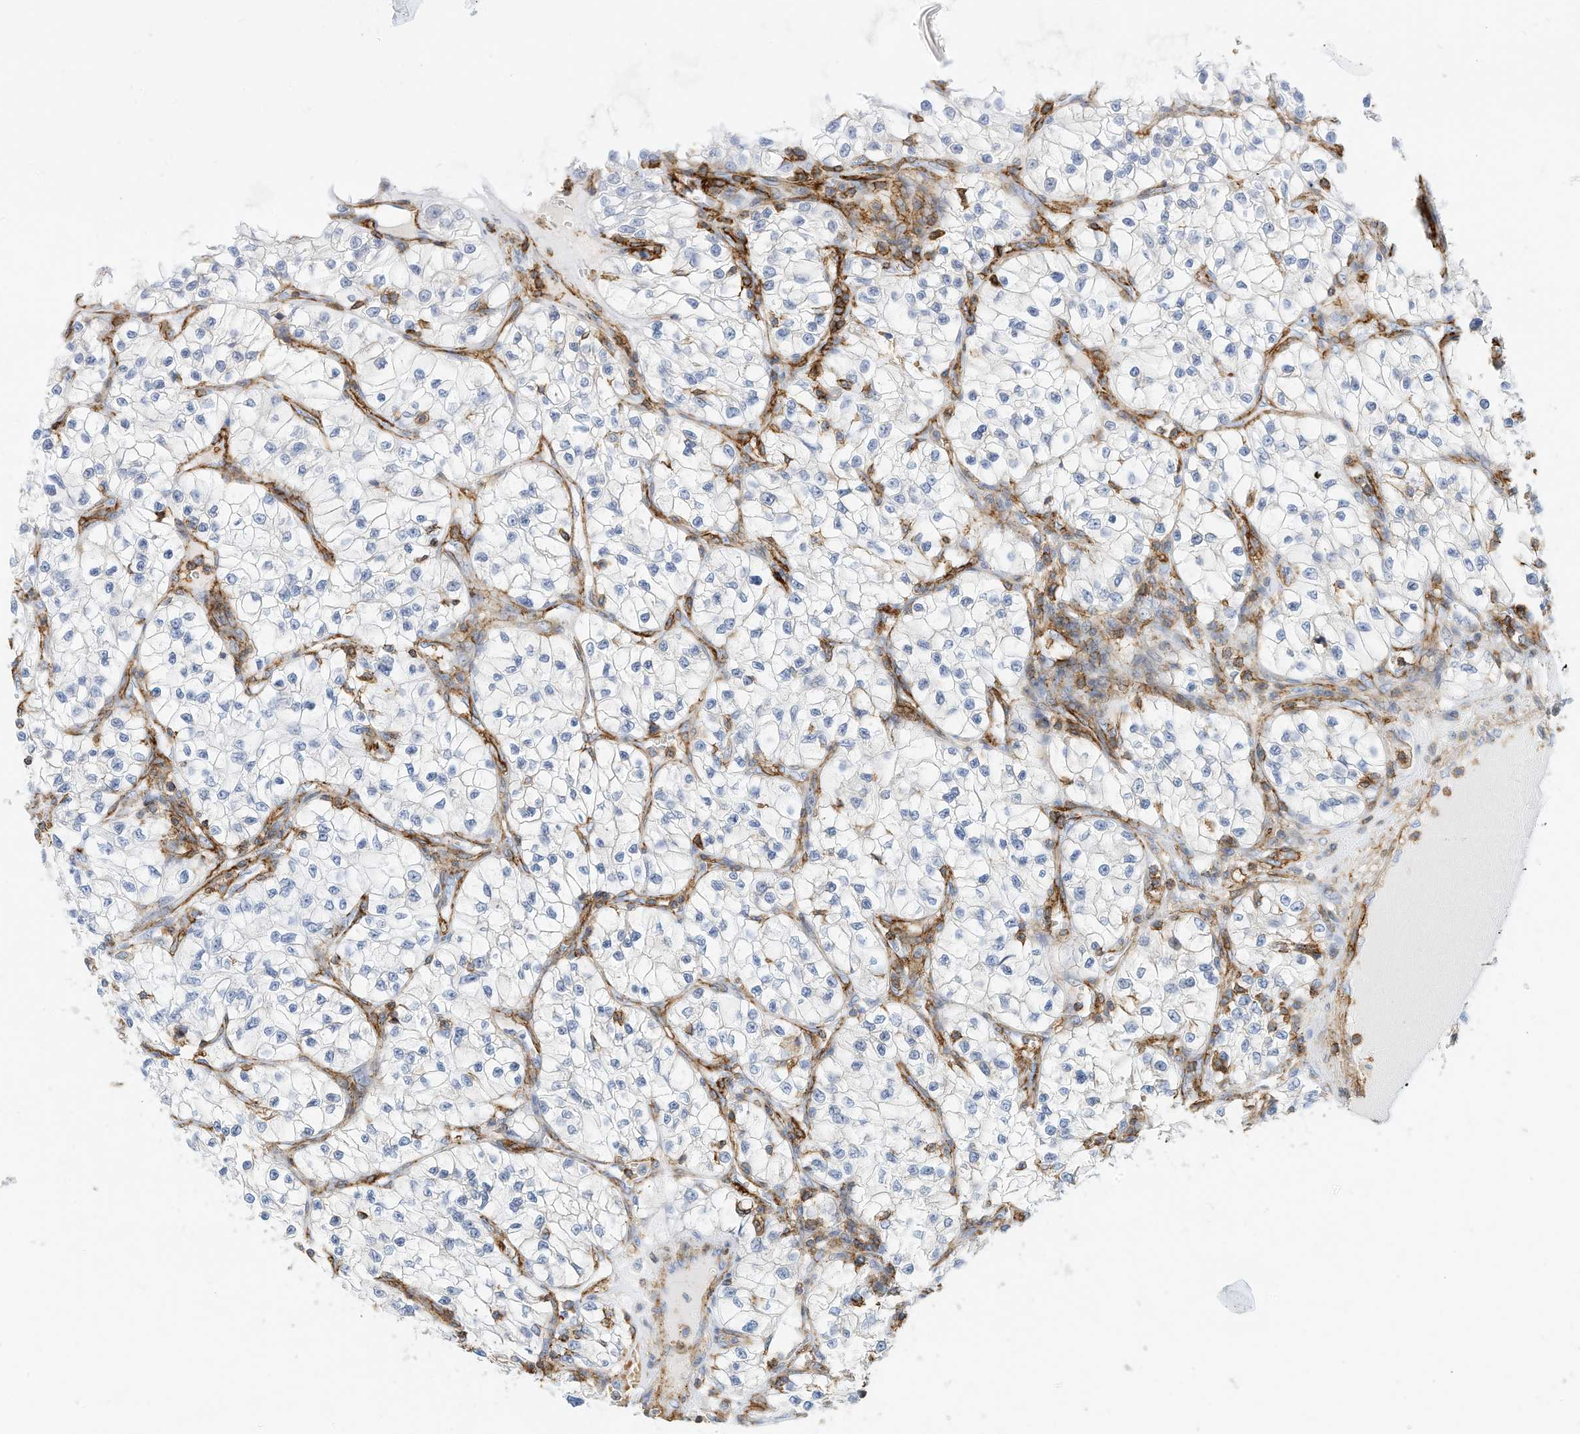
{"staining": {"intensity": "negative", "quantity": "none", "location": "none"}, "tissue": "renal cancer", "cell_type": "Tumor cells", "image_type": "cancer", "snomed": [{"axis": "morphology", "description": "Adenocarcinoma, NOS"}, {"axis": "topography", "description": "Kidney"}], "caption": "High power microscopy image of an IHC micrograph of renal adenocarcinoma, revealing no significant positivity in tumor cells.", "gene": "TXNDC9", "patient": {"sex": "female", "age": 57}}